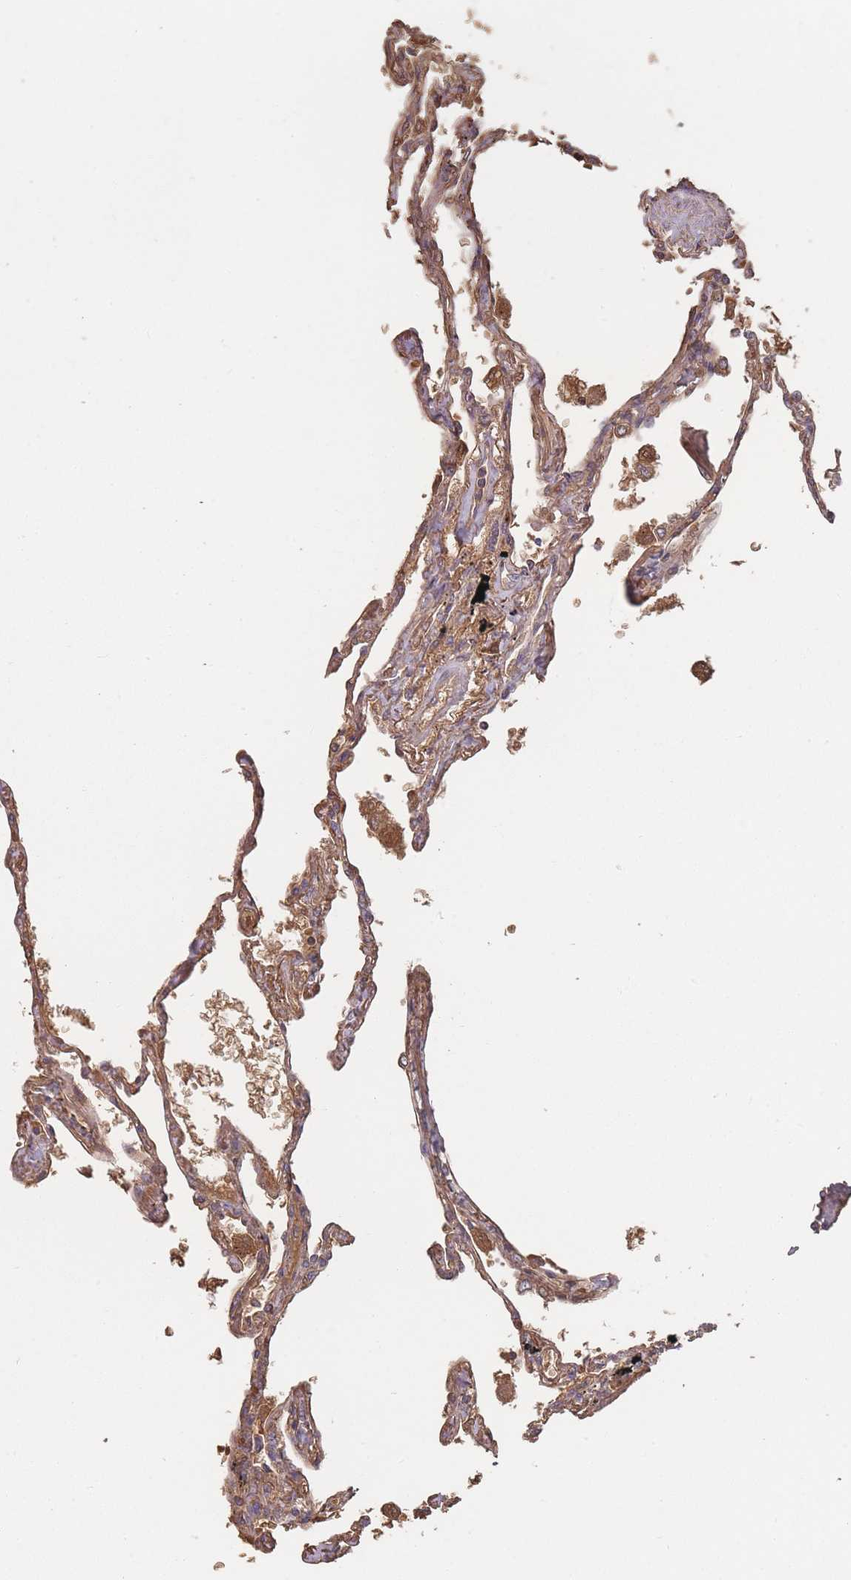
{"staining": {"intensity": "negative", "quantity": "none", "location": "none"}, "tissue": "lung", "cell_type": "Alveolar cells", "image_type": "normal", "snomed": [{"axis": "morphology", "description": "Normal tissue, NOS"}, {"axis": "topography", "description": "Lung"}], "caption": "Photomicrograph shows no significant protein staining in alveolar cells of unremarkable lung. The staining is performed using DAB (3,3'-diaminobenzidine) brown chromogen with nuclei counter-stained in using hematoxylin.", "gene": "ENSG00000284931", "patient": {"sex": "female", "age": 67}}